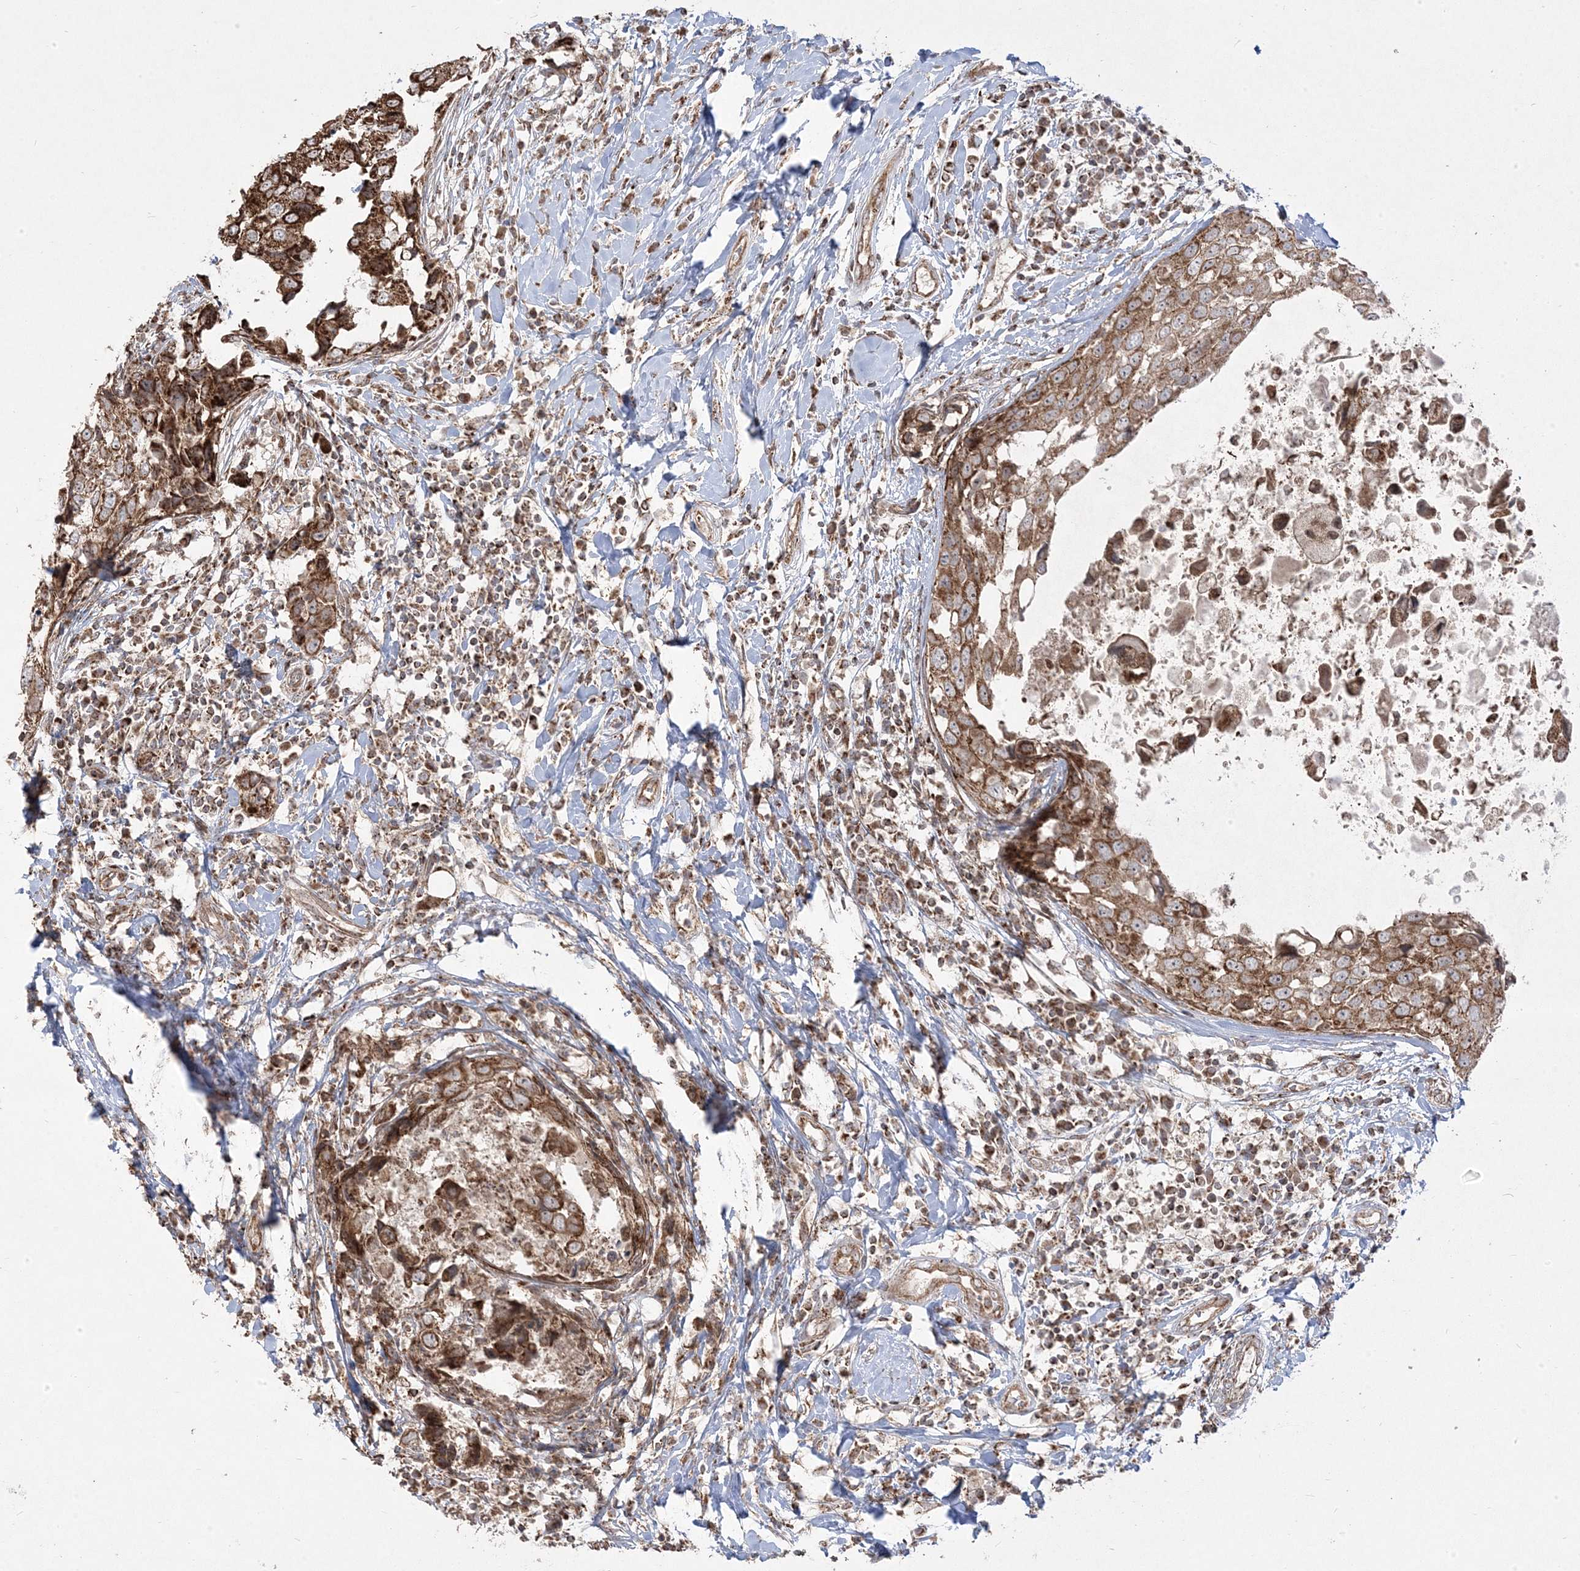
{"staining": {"intensity": "moderate", "quantity": ">75%", "location": "cytoplasmic/membranous"}, "tissue": "breast cancer", "cell_type": "Tumor cells", "image_type": "cancer", "snomed": [{"axis": "morphology", "description": "Duct carcinoma"}, {"axis": "topography", "description": "Breast"}], "caption": "An IHC micrograph of neoplastic tissue is shown. Protein staining in brown shows moderate cytoplasmic/membranous positivity in intraductal carcinoma (breast) within tumor cells. The protein is stained brown, and the nuclei are stained in blue (DAB IHC with brightfield microscopy, high magnification).", "gene": "CLUAP1", "patient": {"sex": "female", "age": 27}}